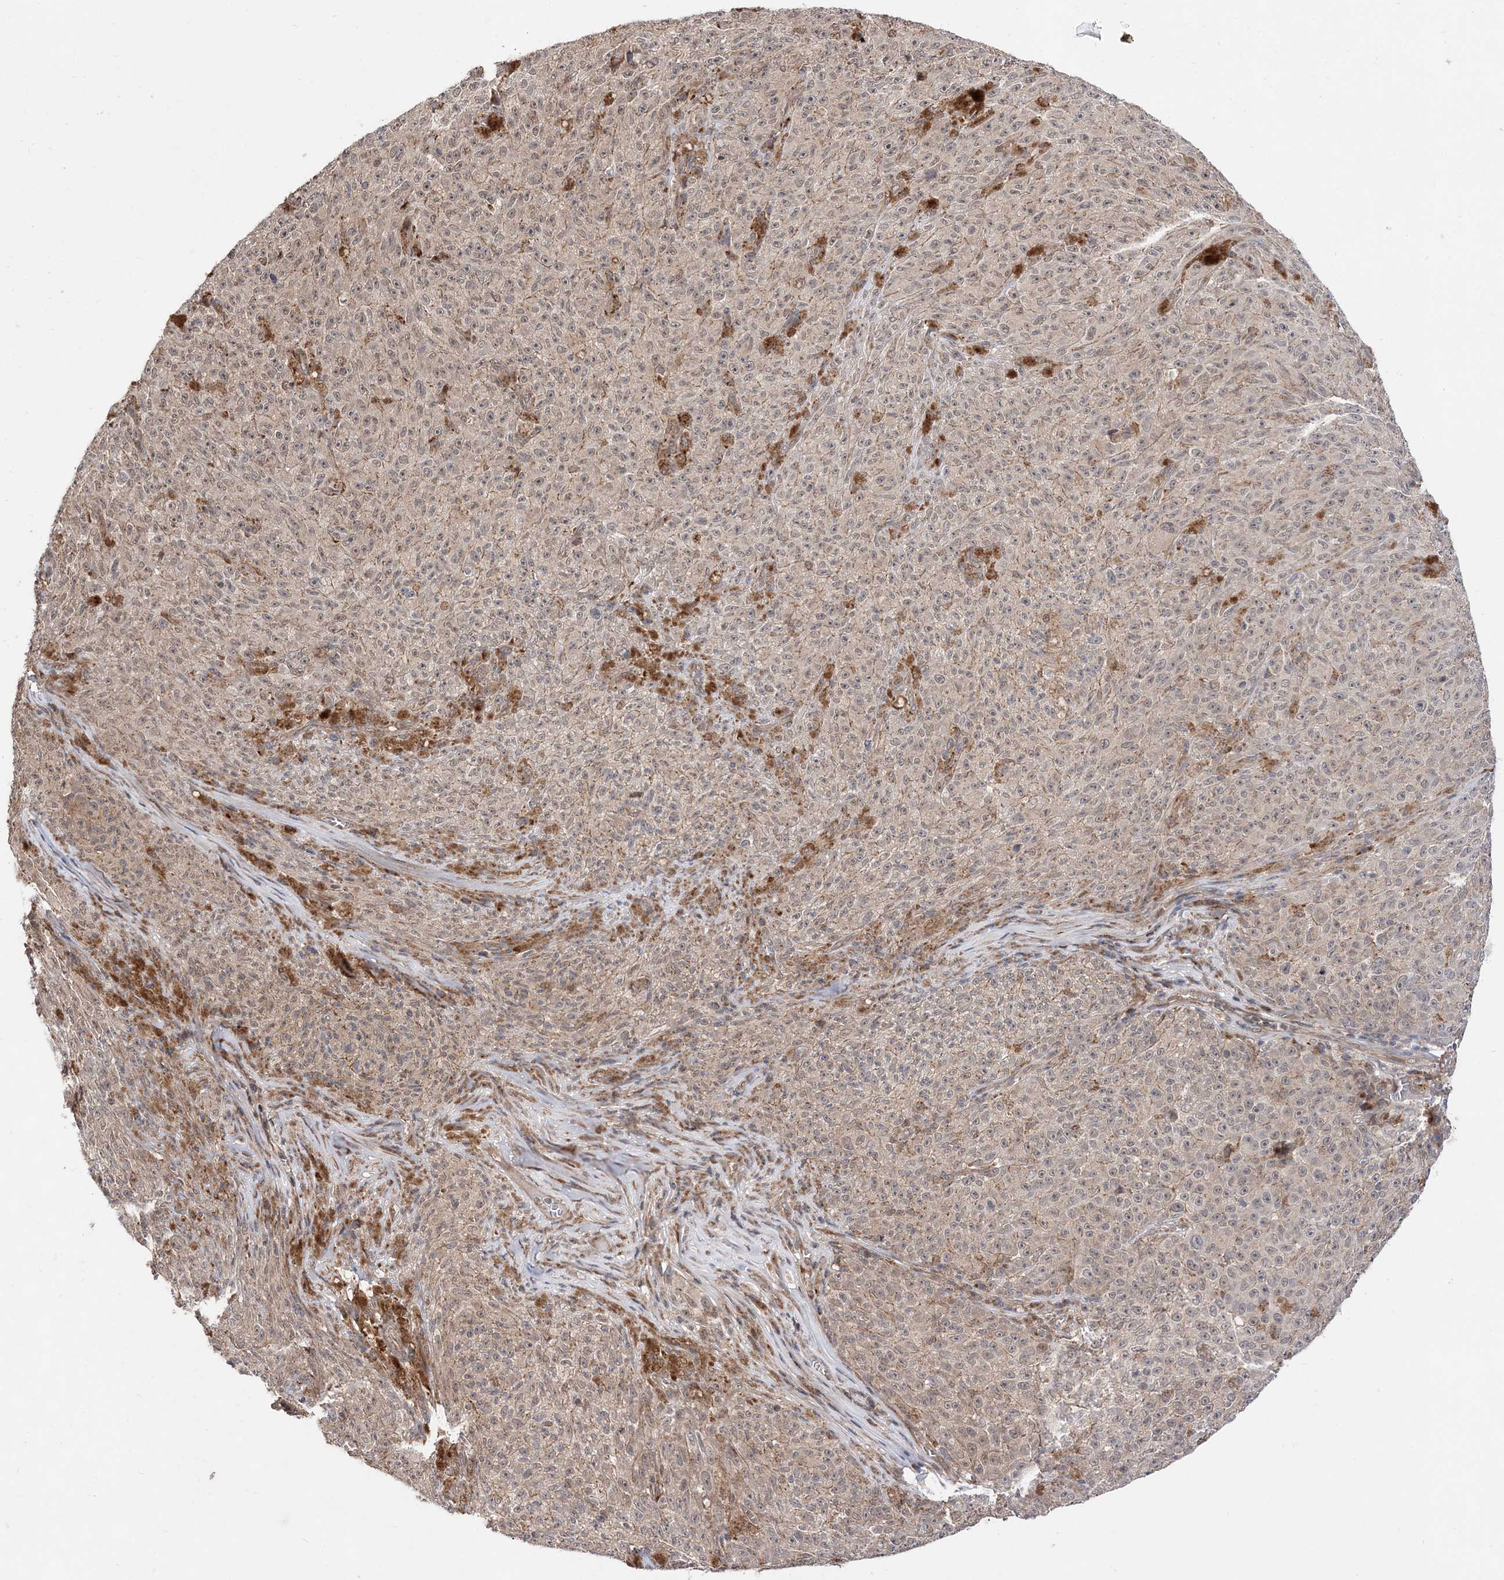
{"staining": {"intensity": "weak", "quantity": "25%-75%", "location": "cytoplasmic/membranous"}, "tissue": "melanoma", "cell_type": "Tumor cells", "image_type": "cancer", "snomed": [{"axis": "morphology", "description": "Malignant melanoma, NOS"}, {"axis": "topography", "description": "Skin"}], "caption": "Immunohistochemistry histopathology image of malignant melanoma stained for a protein (brown), which demonstrates low levels of weak cytoplasmic/membranous expression in about 25%-75% of tumor cells.", "gene": "DALRD3", "patient": {"sex": "female", "age": 82}}